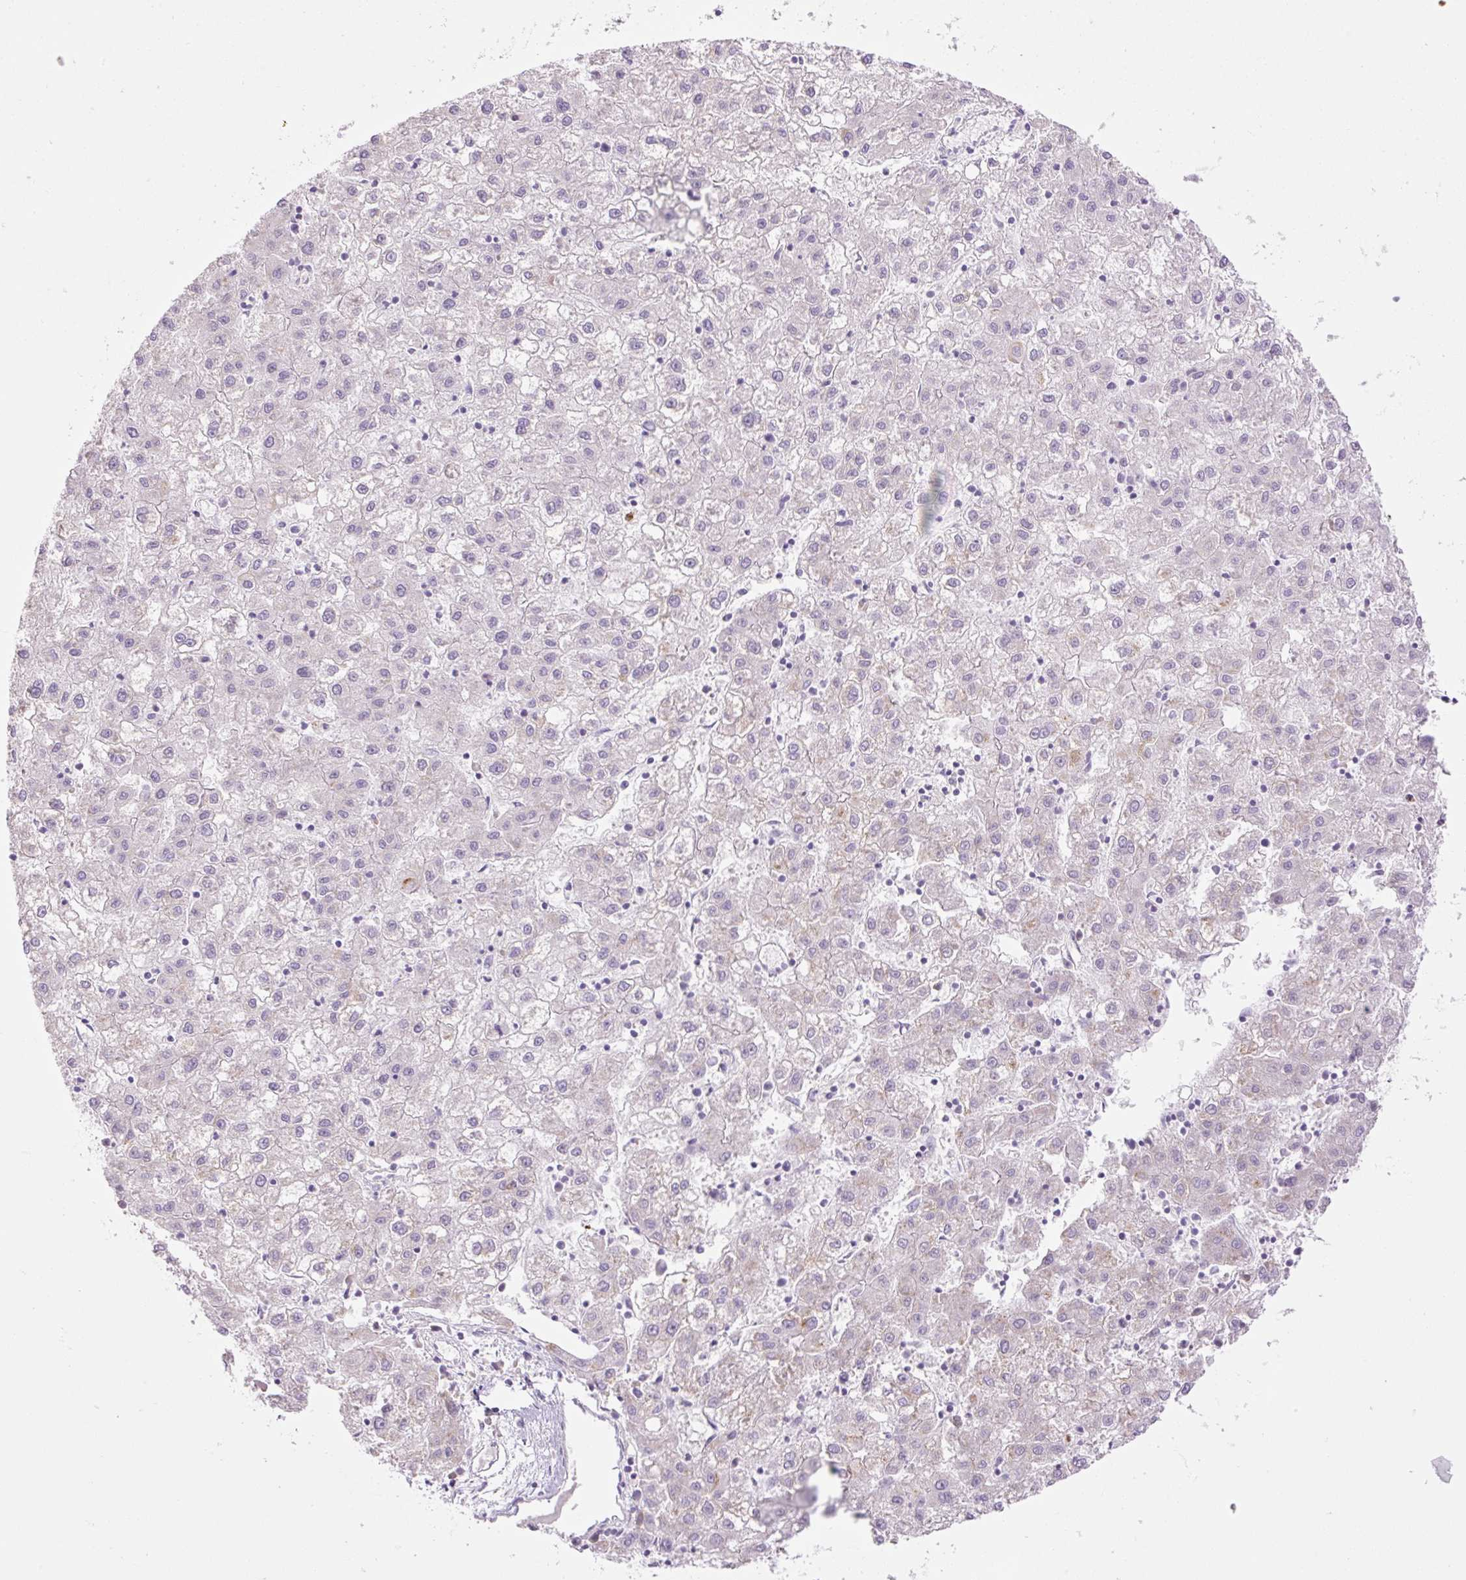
{"staining": {"intensity": "negative", "quantity": "none", "location": "none"}, "tissue": "liver cancer", "cell_type": "Tumor cells", "image_type": "cancer", "snomed": [{"axis": "morphology", "description": "Carcinoma, Hepatocellular, NOS"}, {"axis": "topography", "description": "Liver"}], "caption": "A micrograph of liver cancer (hepatocellular carcinoma) stained for a protein displays no brown staining in tumor cells.", "gene": "GRID2", "patient": {"sex": "male", "age": 72}}